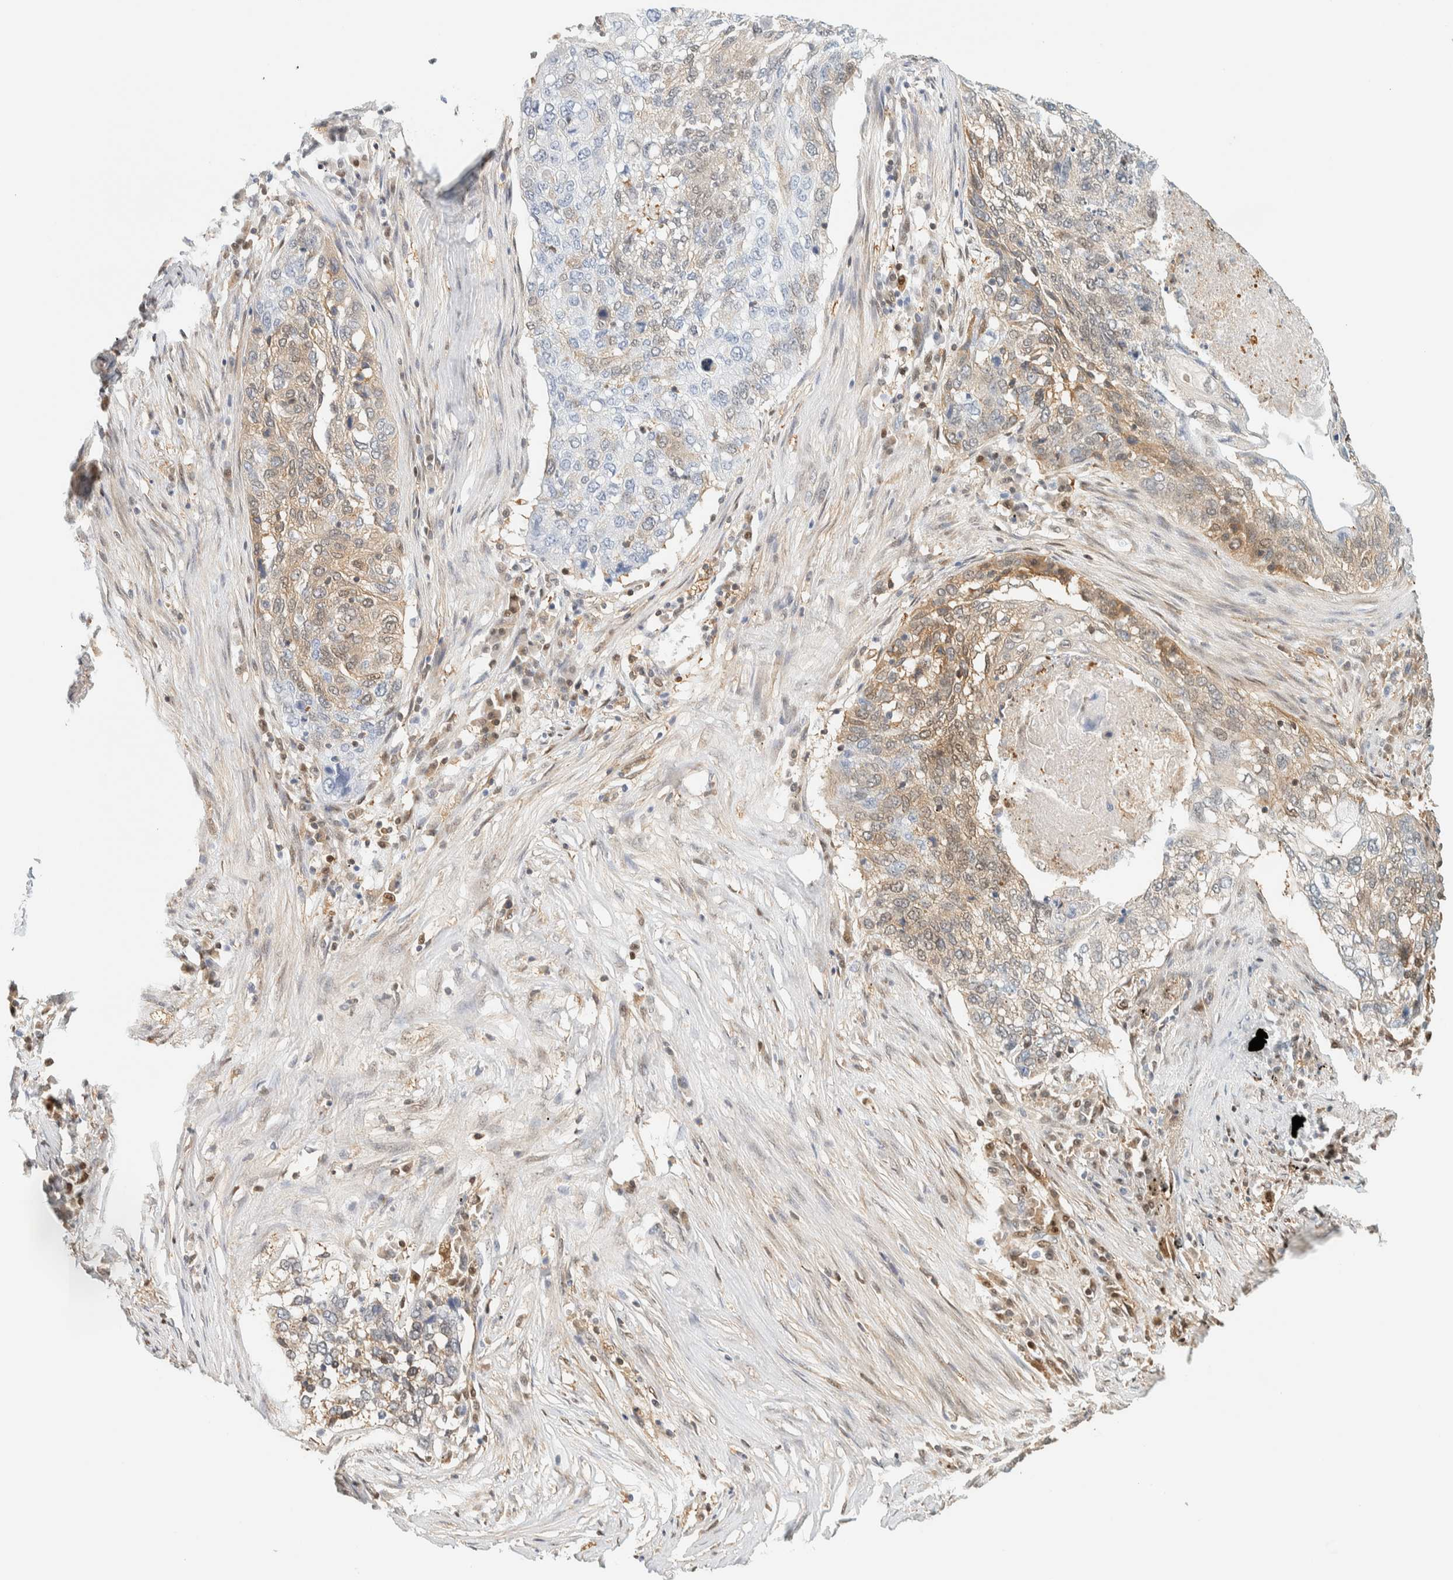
{"staining": {"intensity": "weak", "quantity": "<25%", "location": "cytoplasmic/membranous"}, "tissue": "lung cancer", "cell_type": "Tumor cells", "image_type": "cancer", "snomed": [{"axis": "morphology", "description": "Squamous cell carcinoma, NOS"}, {"axis": "topography", "description": "Lung"}], "caption": "A high-resolution micrograph shows IHC staining of lung cancer (squamous cell carcinoma), which displays no significant staining in tumor cells. The staining is performed using DAB (3,3'-diaminobenzidine) brown chromogen with nuclei counter-stained in using hematoxylin.", "gene": "ZBTB37", "patient": {"sex": "female", "age": 63}}